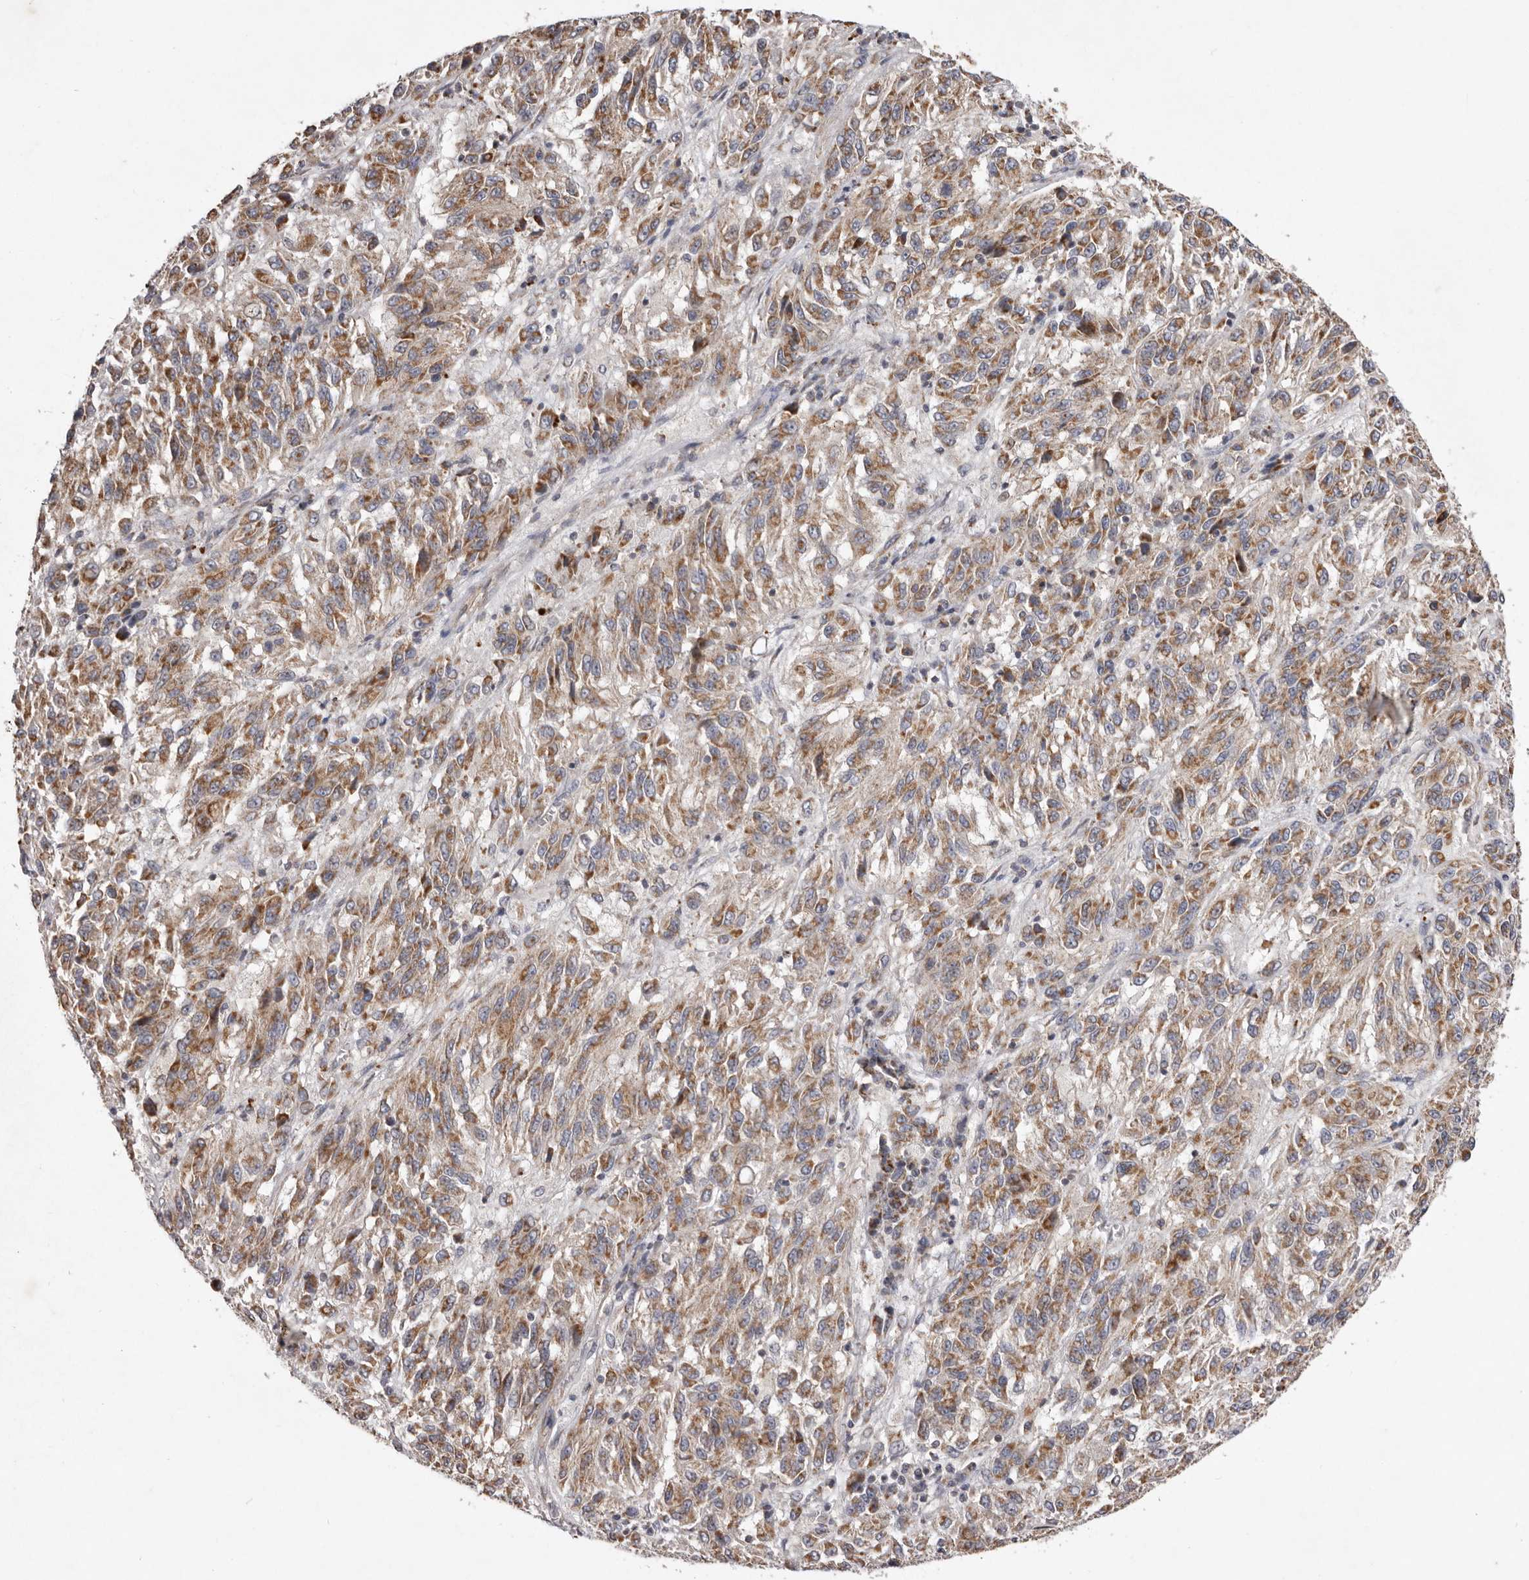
{"staining": {"intensity": "moderate", "quantity": ">75%", "location": "cytoplasmic/membranous"}, "tissue": "melanoma", "cell_type": "Tumor cells", "image_type": "cancer", "snomed": [{"axis": "morphology", "description": "Malignant melanoma, Metastatic site"}, {"axis": "topography", "description": "Lung"}], "caption": "Tumor cells reveal medium levels of moderate cytoplasmic/membranous expression in about >75% of cells in human melanoma.", "gene": "CXCL14", "patient": {"sex": "male", "age": 64}}